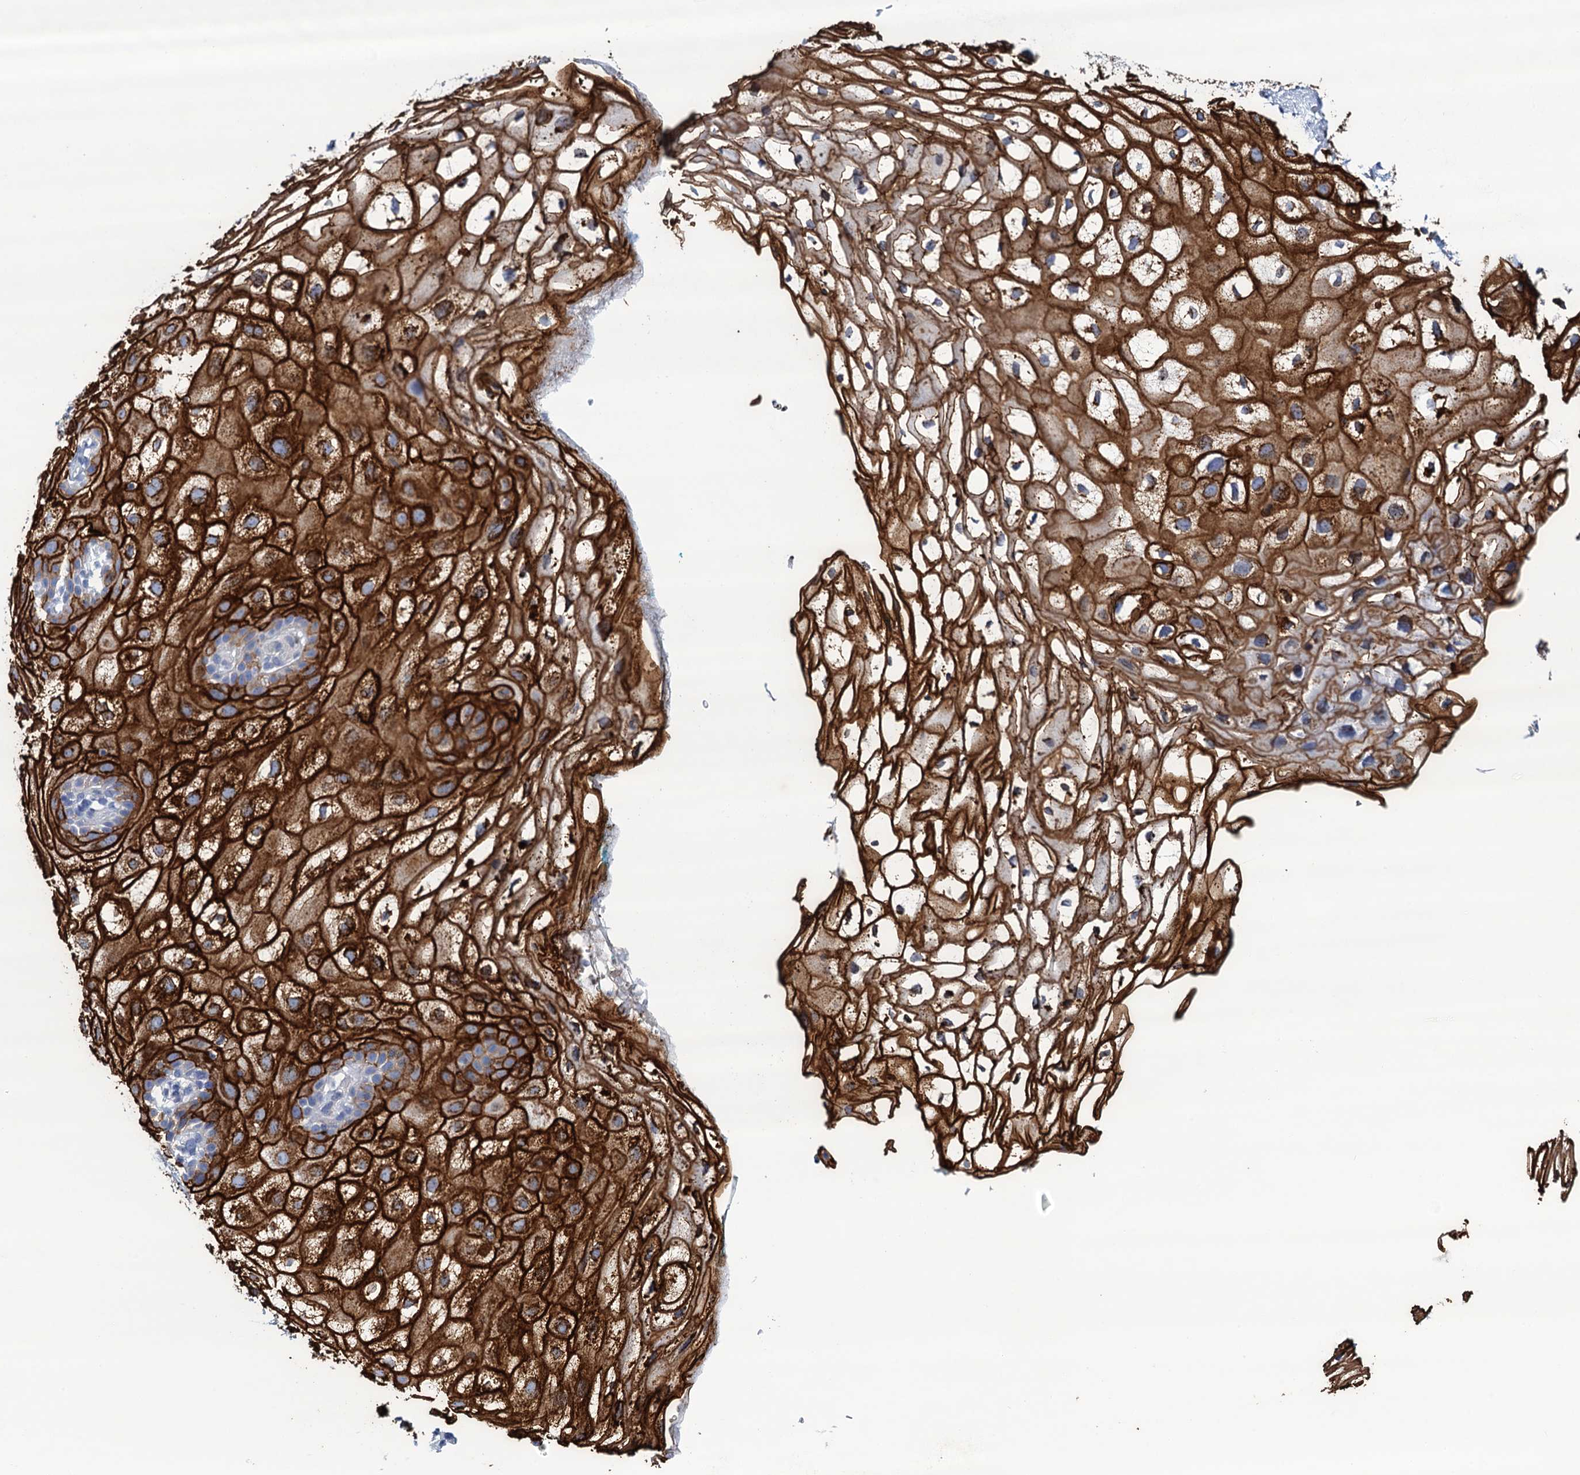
{"staining": {"intensity": "strong", "quantity": "25%-75%", "location": "cytoplasmic/membranous"}, "tissue": "vagina", "cell_type": "Squamous epithelial cells", "image_type": "normal", "snomed": [{"axis": "morphology", "description": "Normal tissue, NOS"}, {"axis": "topography", "description": "Vagina"}], "caption": "IHC micrograph of benign vagina: human vagina stained using immunohistochemistry shows high levels of strong protein expression localized specifically in the cytoplasmic/membranous of squamous epithelial cells, appearing as a cytoplasmic/membranous brown color.", "gene": "RHCG", "patient": {"sex": "female", "age": 68}}